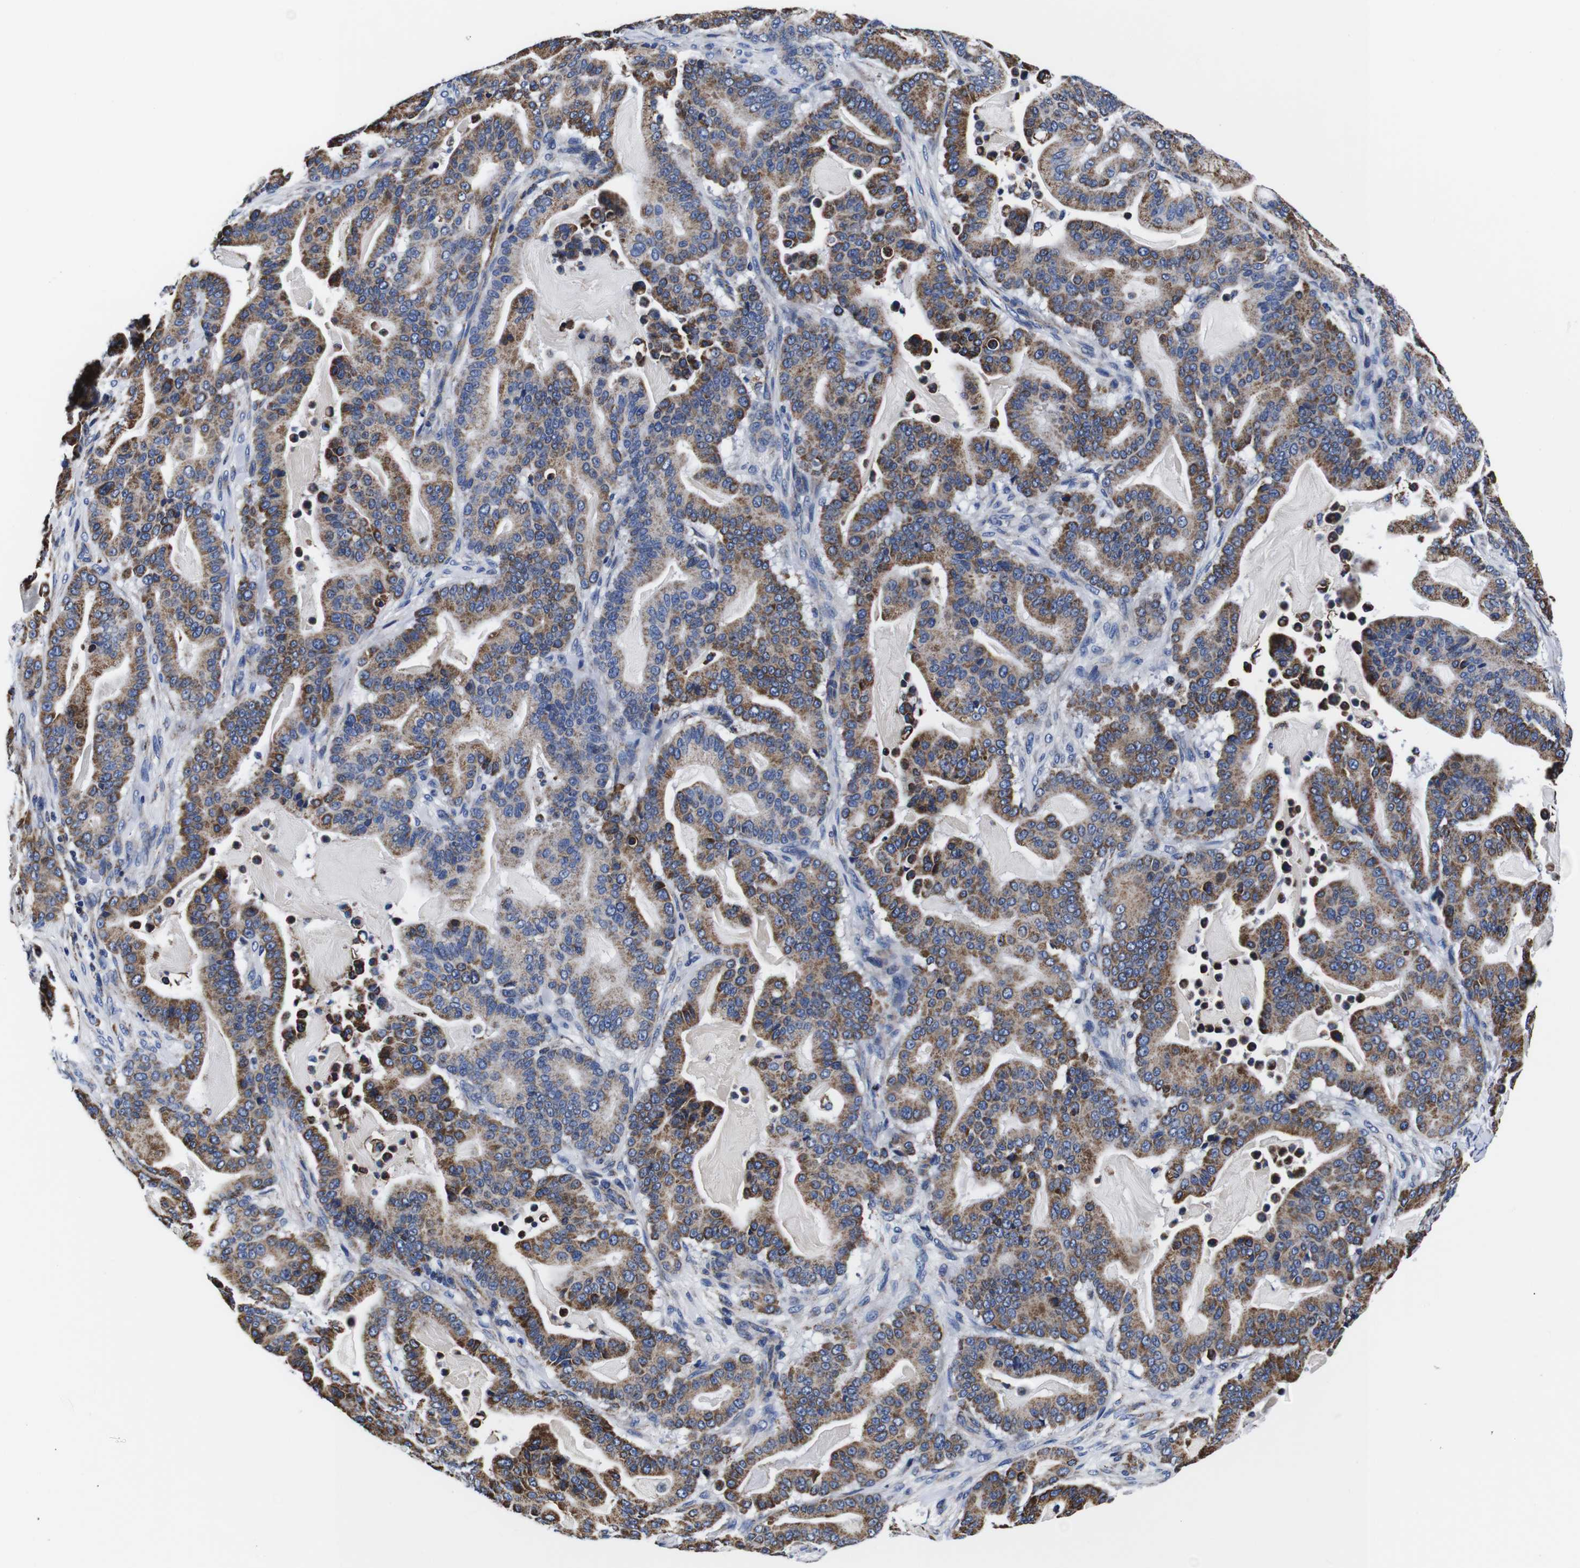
{"staining": {"intensity": "moderate", "quantity": ">75%", "location": "cytoplasmic/membranous"}, "tissue": "pancreatic cancer", "cell_type": "Tumor cells", "image_type": "cancer", "snomed": [{"axis": "morphology", "description": "Adenocarcinoma, NOS"}, {"axis": "topography", "description": "Pancreas"}], "caption": "About >75% of tumor cells in human pancreatic adenocarcinoma display moderate cytoplasmic/membranous protein expression as visualized by brown immunohistochemical staining.", "gene": "FKBP9", "patient": {"sex": "male", "age": 63}}